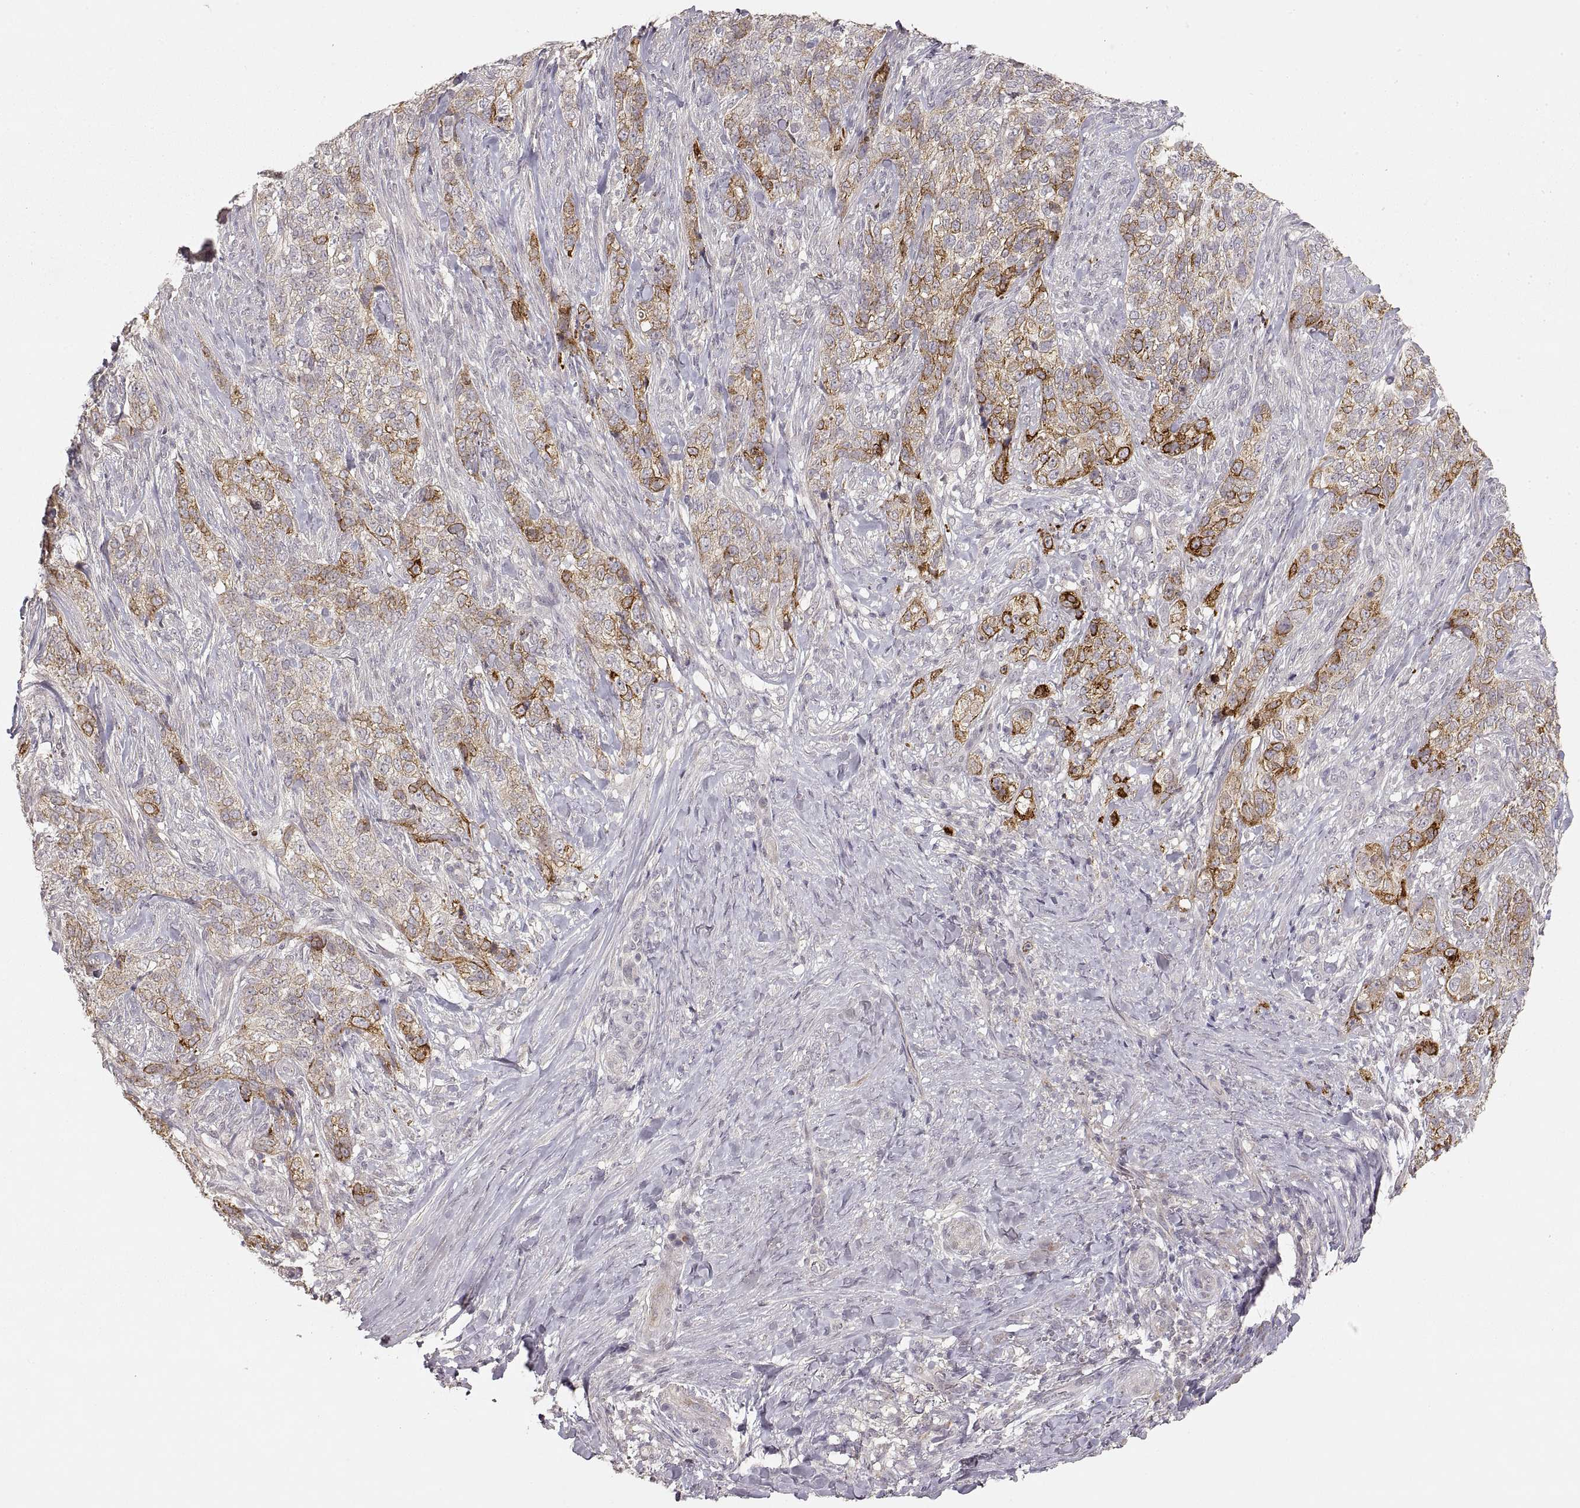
{"staining": {"intensity": "strong", "quantity": "<25%", "location": "cytoplasmic/membranous"}, "tissue": "skin cancer", "cell_type": "Tumor cells", "image_type": "cancer", "snomed": [{"axis": "morphology", "description": "Basal cell carcinoma"}, {"axis": "topography", "description": "Skin"}], "caption": "A brown stain highlights strong cytoplasmic/membranous positivity of a protein in basal cell carcinoma (skin) tumor cells.", "gene": "LAMC2", "patient": {"sex": "female", "age": 69}}